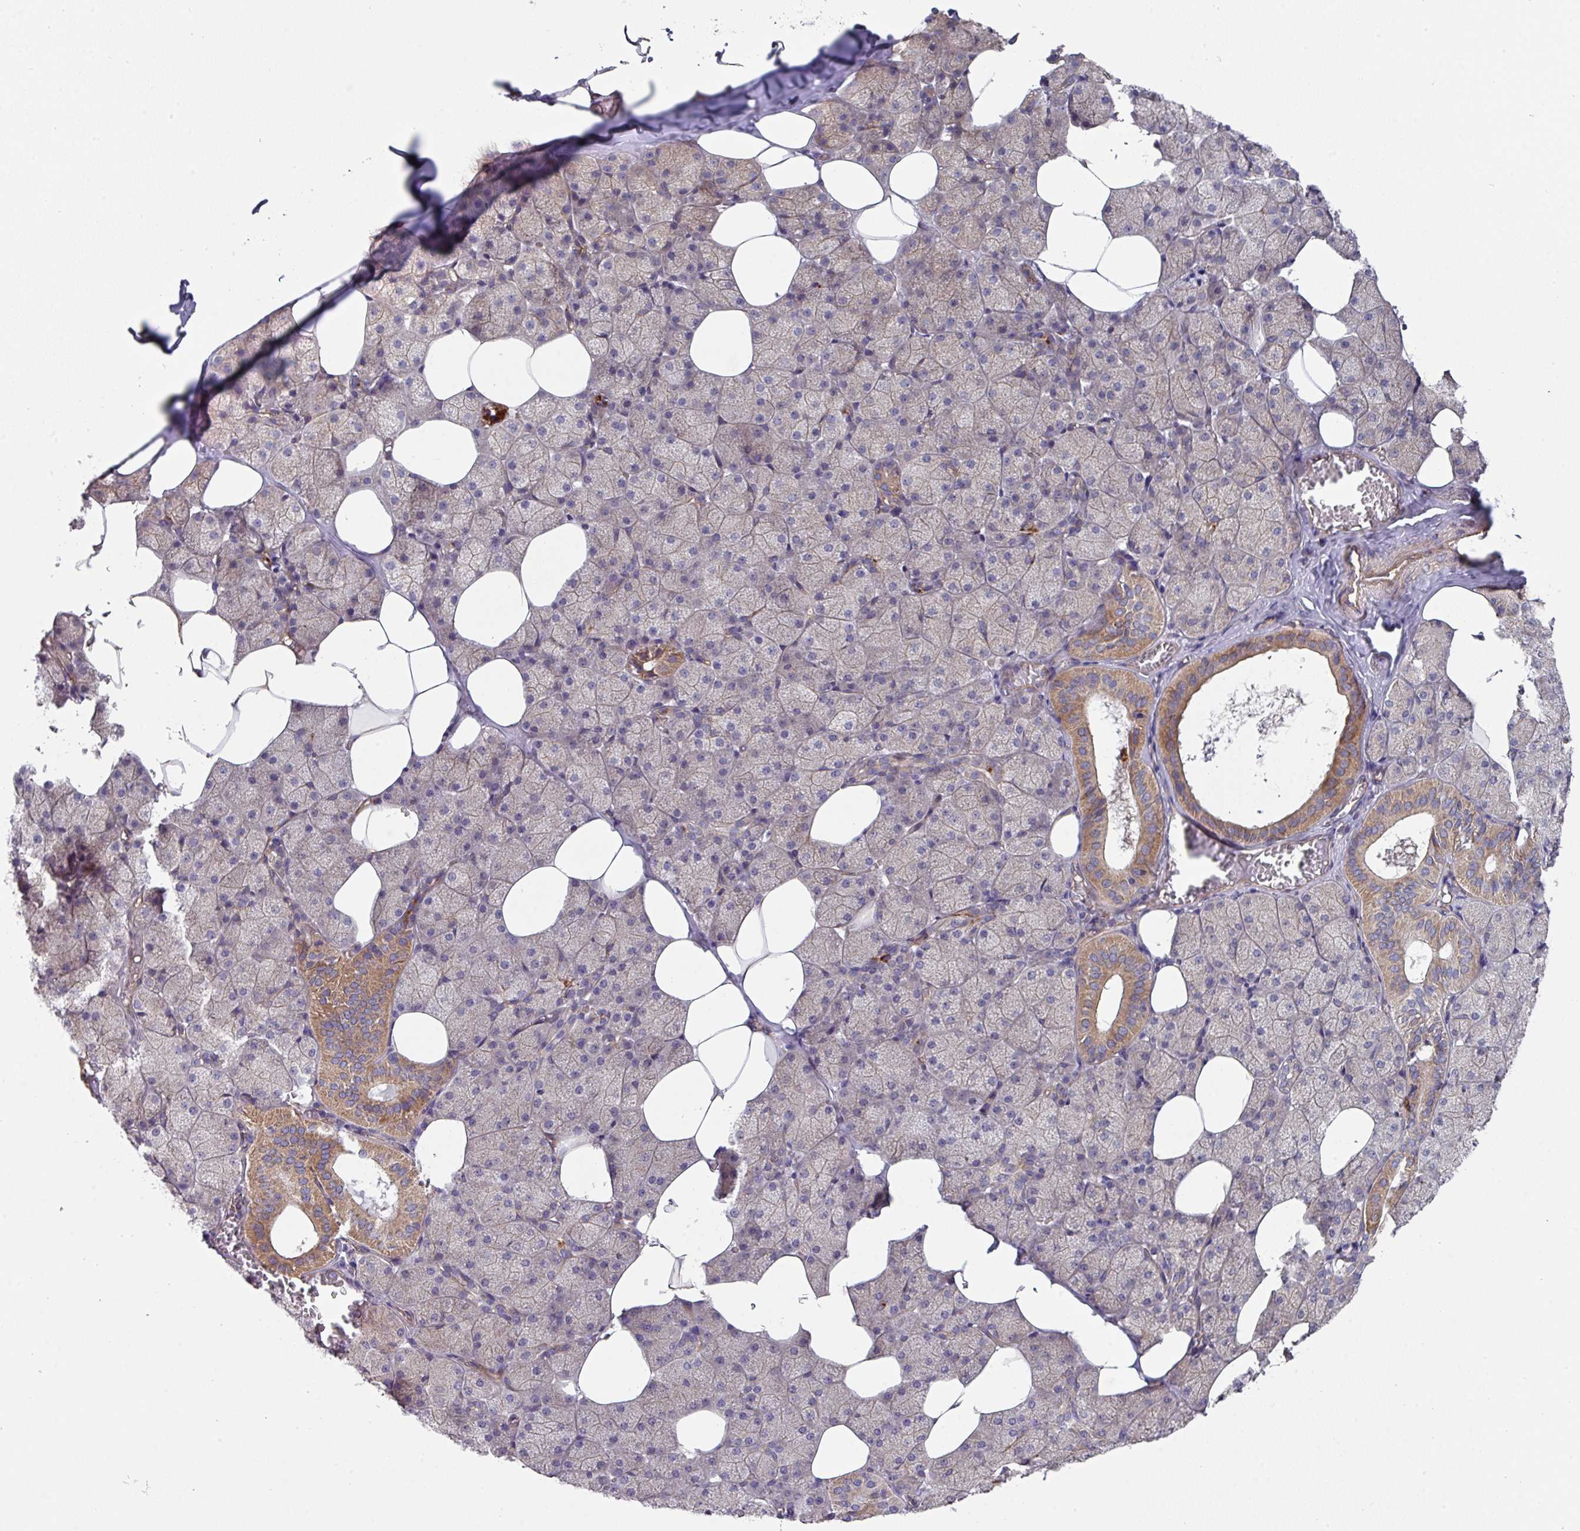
{"staining": {"intensity": "moderate", "quantity": "25%-75%", "location": "cytoplasmic/membranous"}, "tissue": "salivary gland", "cell_type": "Glandular cells", "image_type": "normal", "snomed": [{"axis": "morphology", "description": "Normal tissue, NOS"}, {"axis": "topography", "description": "Salivary gland"}, {"axis": "topography", "description": "Peripheral nerve tissue"}], "caption": "High-magnification brightfield microscopy of unremarkable salivary gland stained with DAB (3,3'-diaminobenzidine) (brown) and counterstained with hematoxylin (blue). glandular cells exhibit moderate cytoplasmic/membranous staining is identified in about25%-75% of cells.", "gene": "DCAF12L1", "patient": {"sex": "male", "age": 38}}